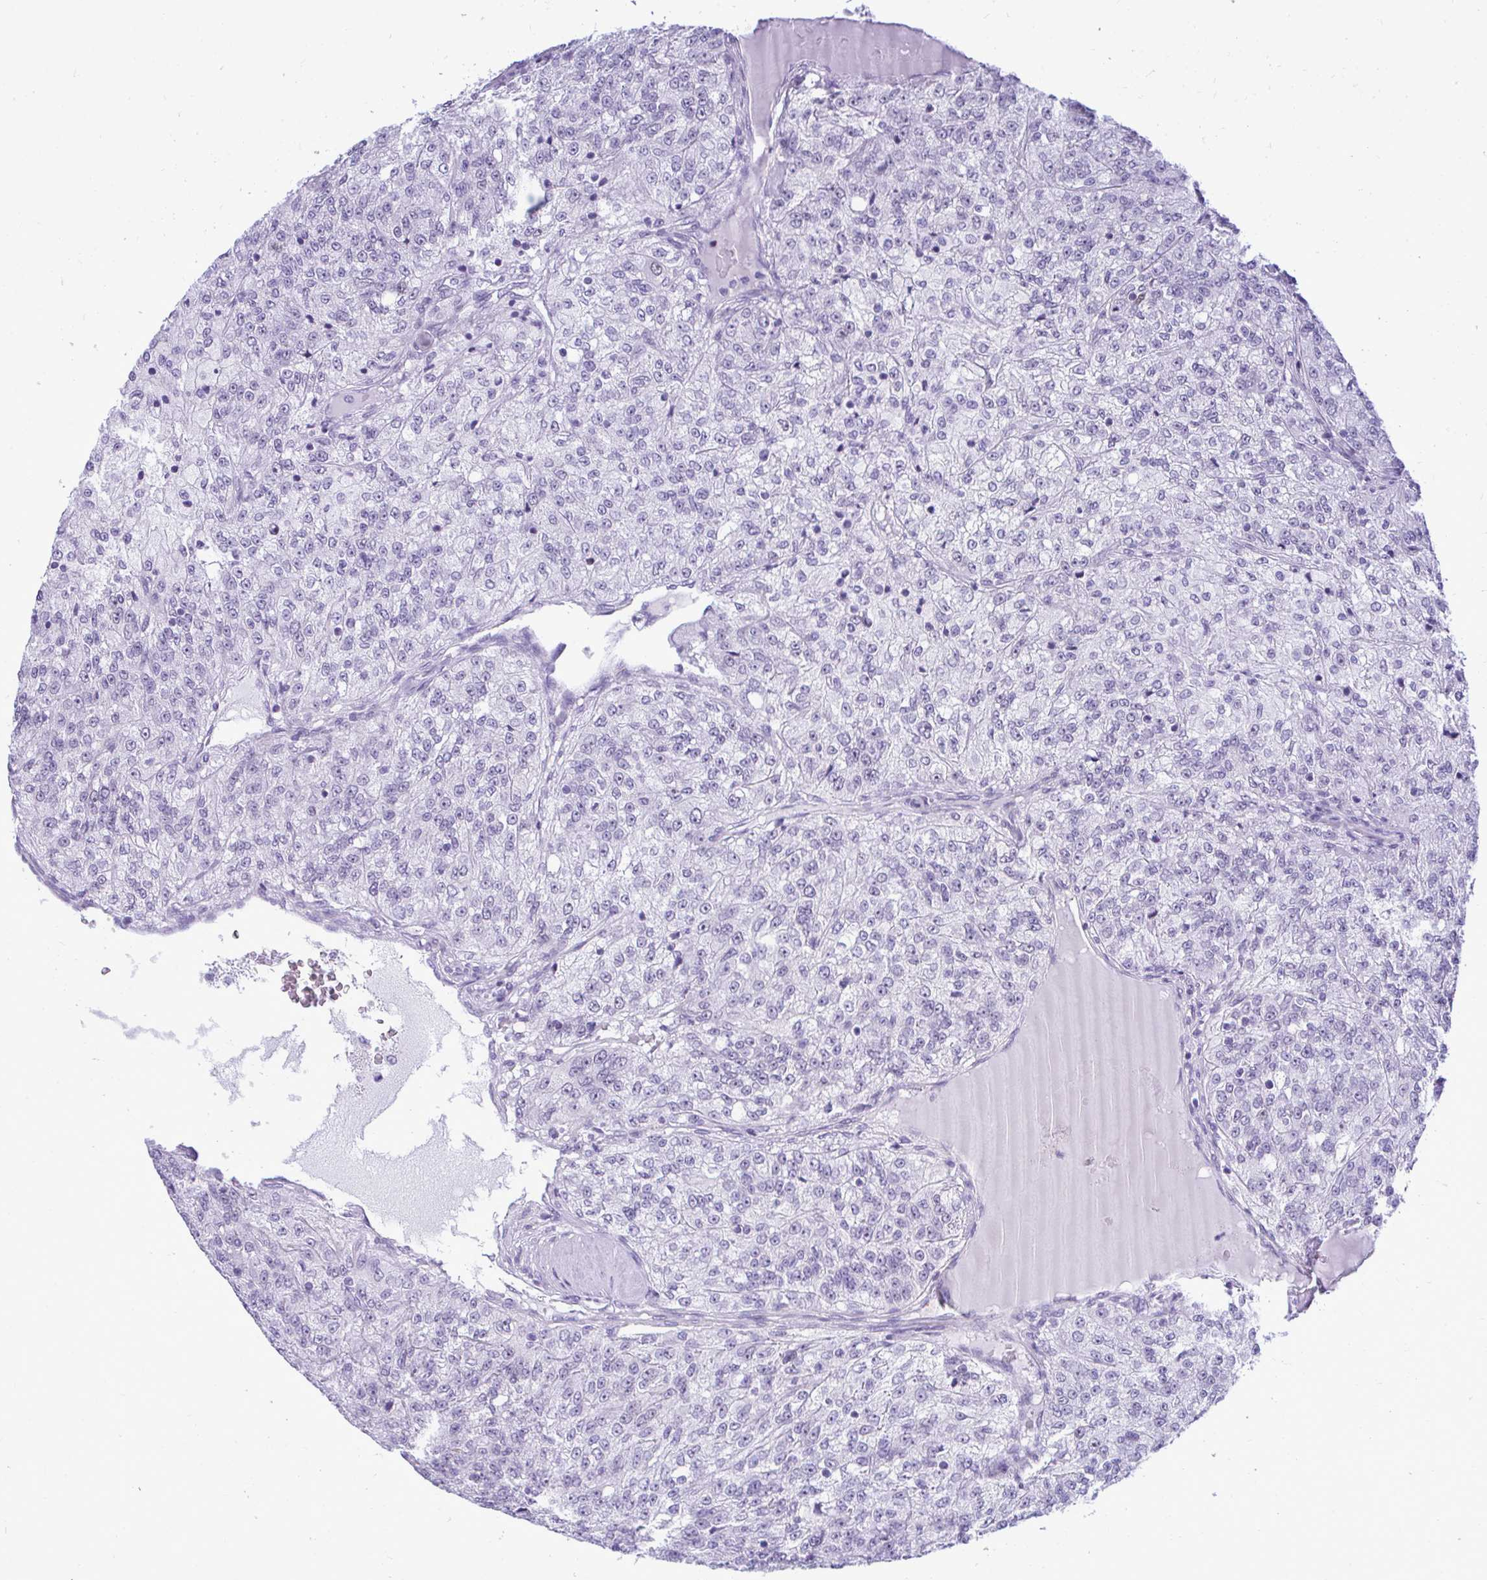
{"staining": {"intensity": "negative", "quantity": "none", "location": "none"}, "tissue": "renal cancer", "cell_type": "Tumor cells", "image_type": "cancer", "snomed": [{"axis": "morphology", "description": "Adenocarcinoma, NOS"}, {"axis": "topography", "description": "Kidney"}], "caption": "DAB immunohistochemical staining of renal cancer shows no significant positivity in tumor cells.", "gene": "SLC25A51", "patient": {"sex": "female", "age": 63}}